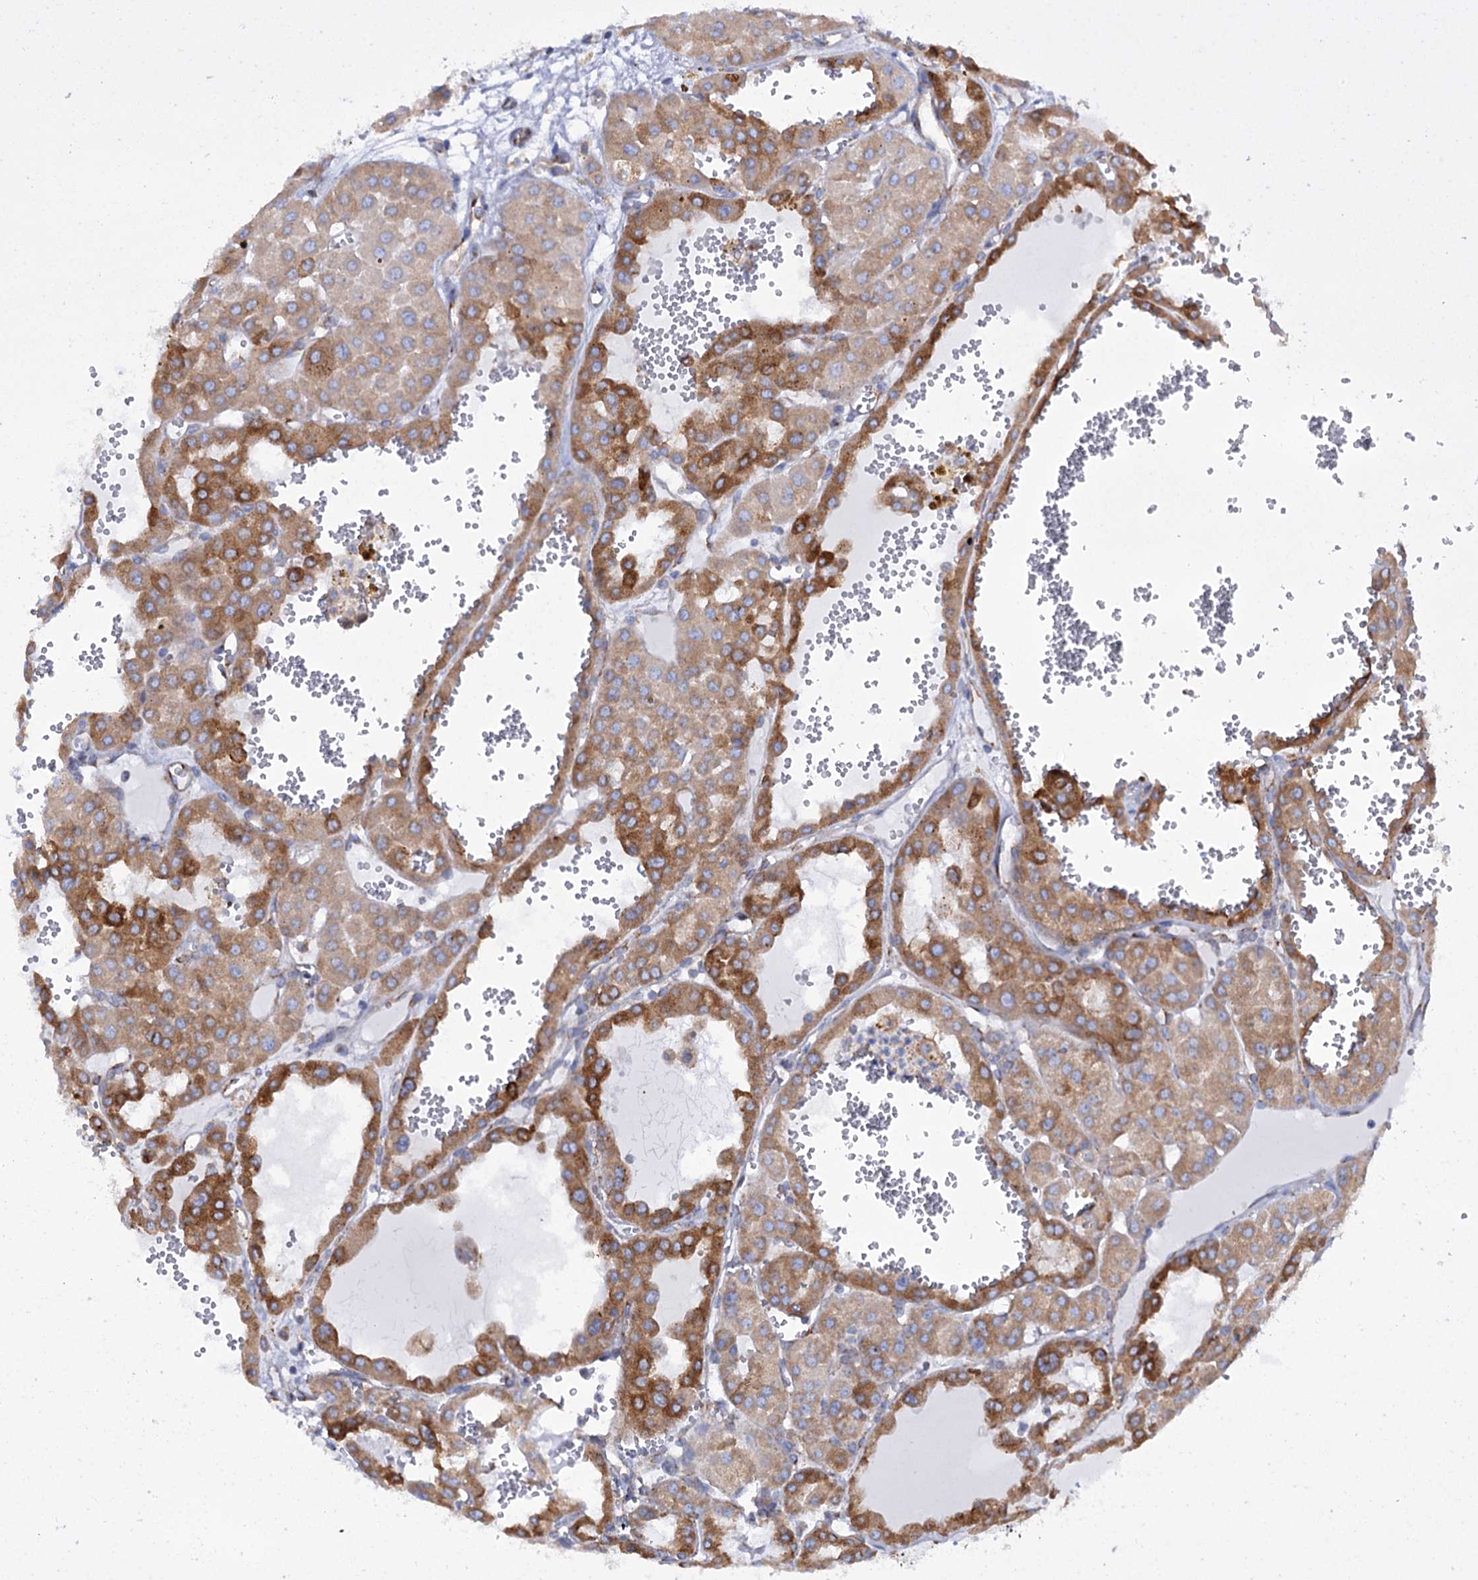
{"staining": {"intensity": "moderate", "quantity": ">75%", "location": "cytoplasmic/membranous"}, "tissue": "renal cancer", "cell_type": "Tumor cells", "image_type": "cancer", "snomed": [{"axis": "morphology", "description": "Carcinoma, NOS"}, {"axis": "topography", "description": "Kidney"}], "caption": "Tumor cells show medium levels of moderate cytoplasmic/membranous expression in approximately >75% of cells in human renal cancer (carcinoma).", "gene": "SHE", "patient": {"sex": "female", "age": 75}}